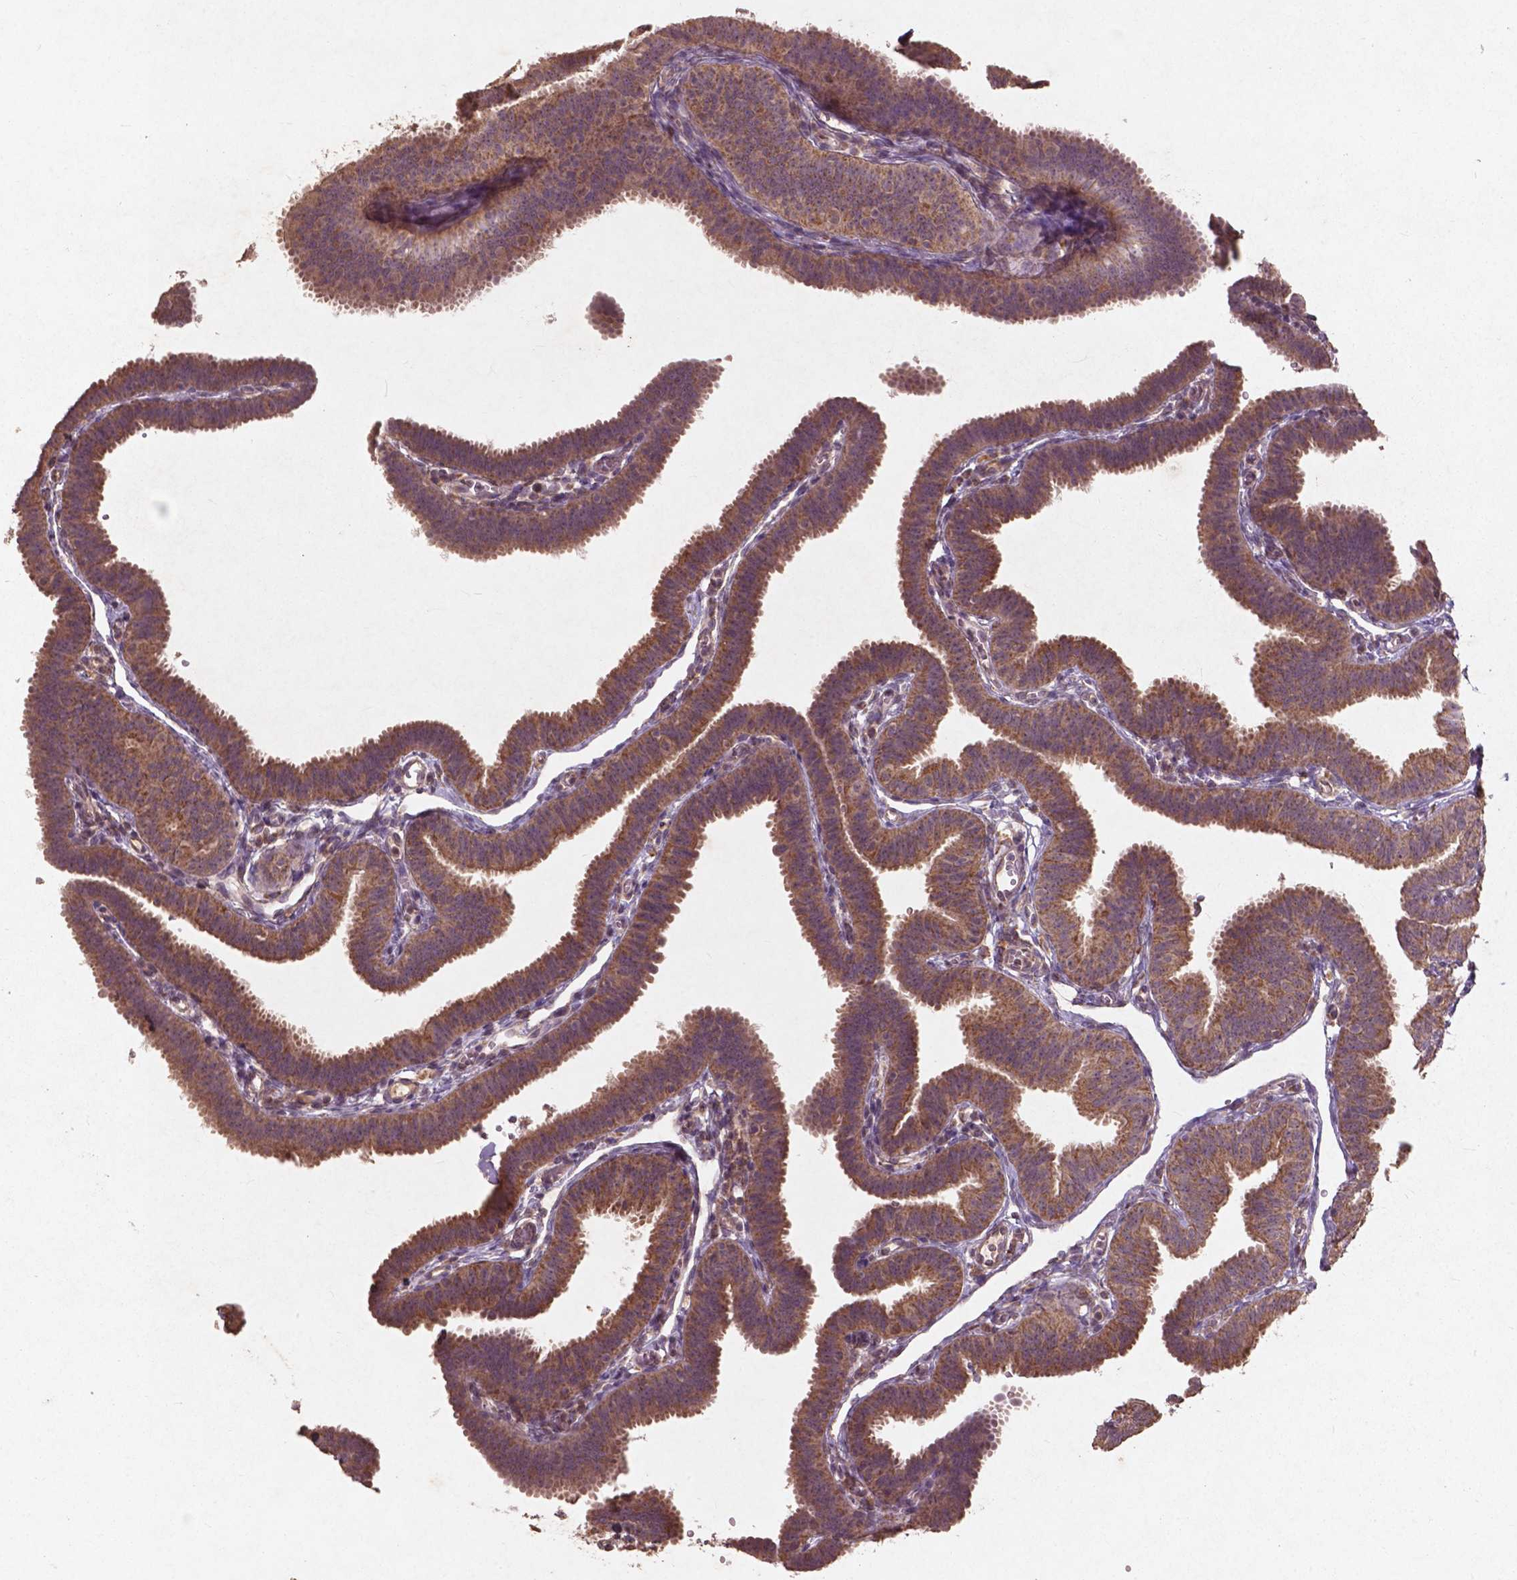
{"staining": {"intensity": "moderate", "quantity": ">75%", "location": "cytoplasmic/membranous"}, "tissue": "fallopian tube", "cell_type": "Glandular cells", "image_type": "normal", "snomed": [{"axis": "morphology", "description": "Normal tissue, NOS"}, {"axis": "topography", "description": "Fallopian tube"}], "caption": "Immunohistochemistry (IHC) image of normal fallopian tube: fallopian tube stained using immunohistochemistry (IHC) exhibits medium levels of moderate protein expression localized specifically in the cytoplasmic/membranous of glandular cells, appearing as a cytoplasmic/membranous brown color.", "gene": "ST6GALNAC5", "patient": {"sex": "female", "age": 25}}